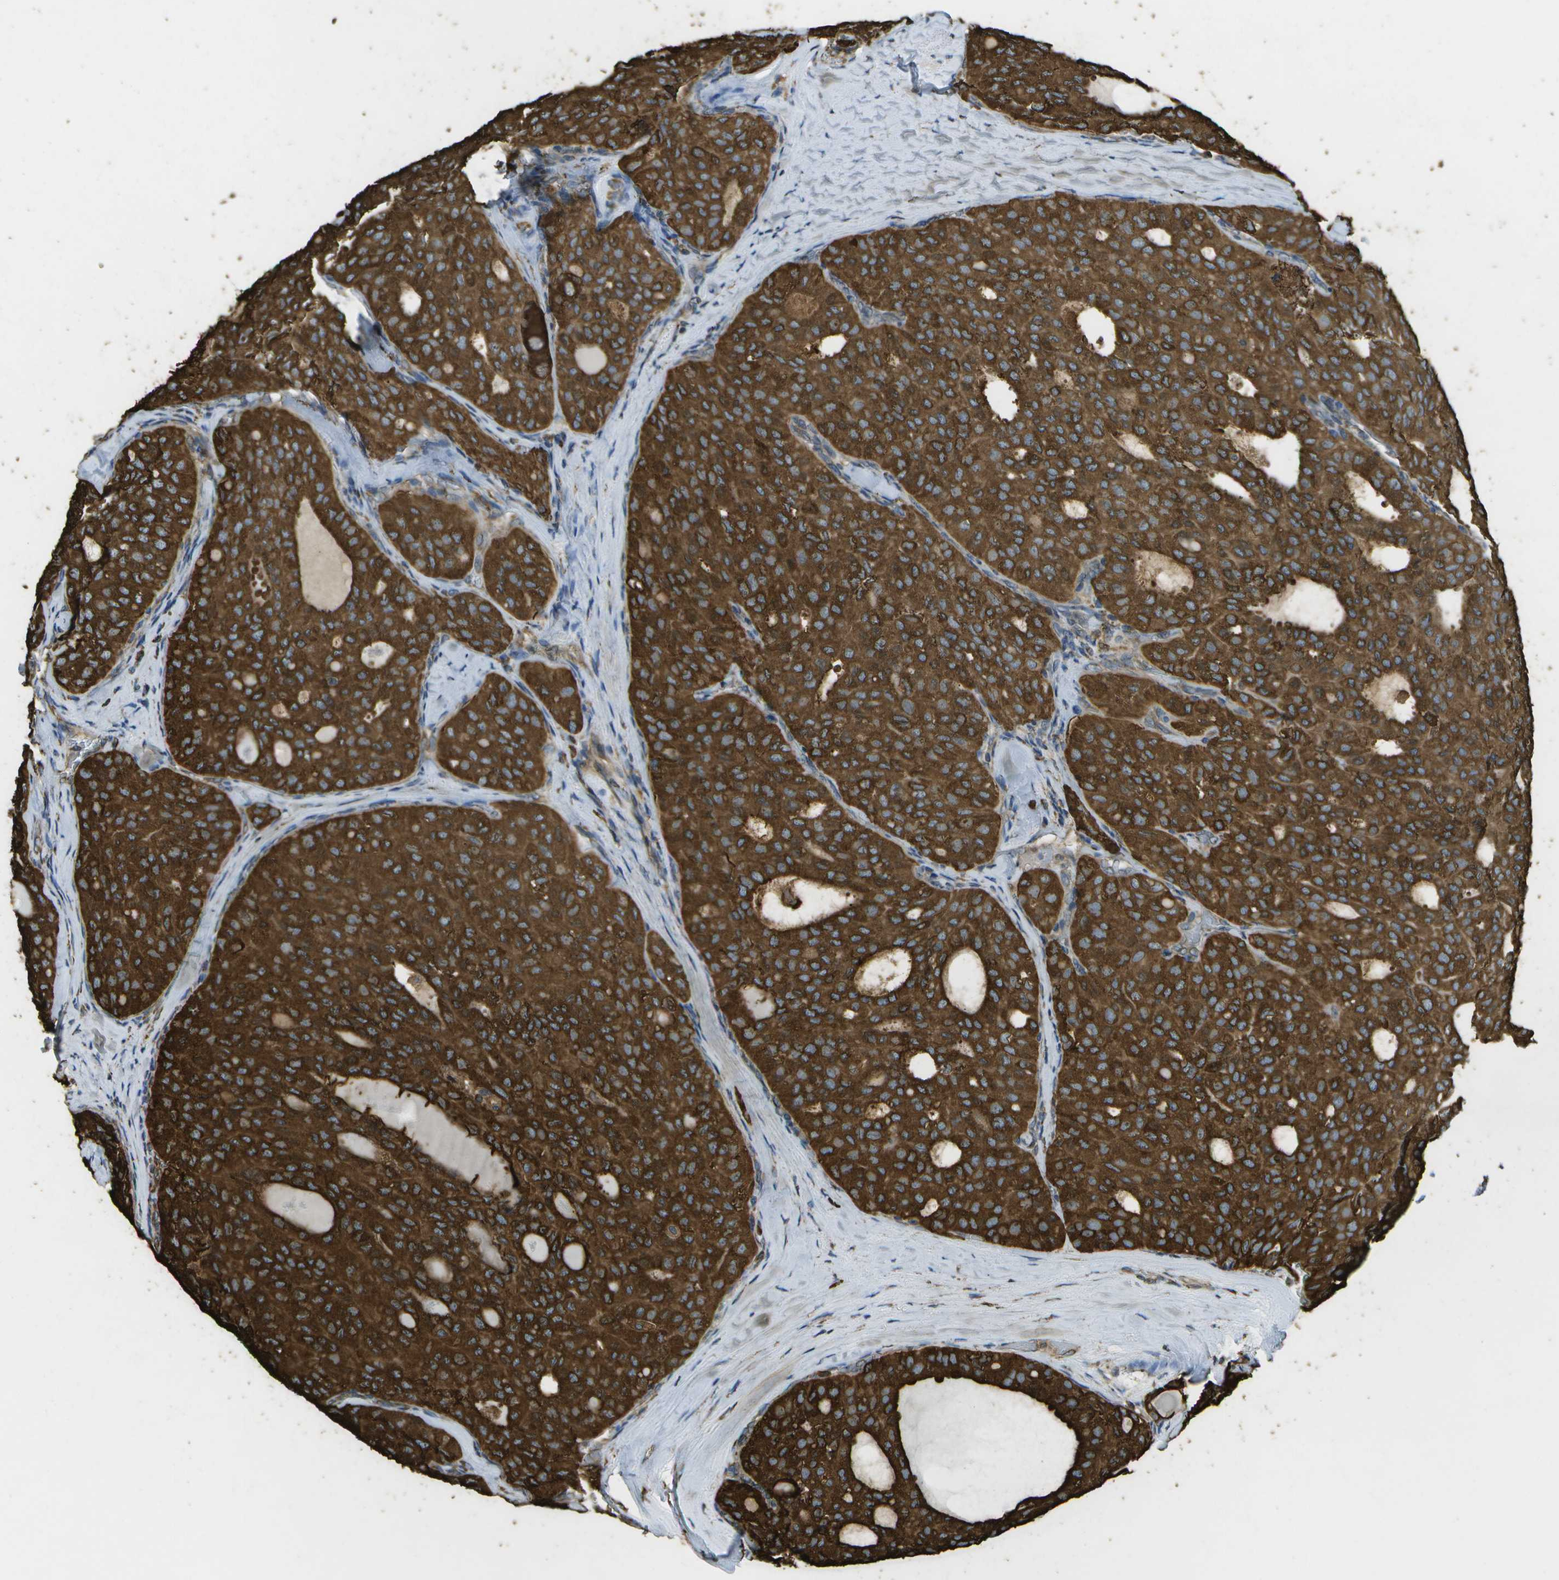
{"staining": {"intensity": "strong", "quantity": ">75%", "location": "cytoplasmic/membranous"}, "tissue": "thyroid cancer", "cell_type": "Tumor cells", "image_type": "cancer", "snomed": [{"axis": "morphology", "description": "Follicular adenoma carcinoma, NOS"}, {"axis": "topography", "description": "Thyroid gland"}], "caption": "Thyroid cancer tissue shows strong cytoplasmic/membranous staining in about >75% of tumor cells, visualized by immunohistochemistry.", "gene": "PDIA4", "patient": {"sex": "male", "age": 75}}